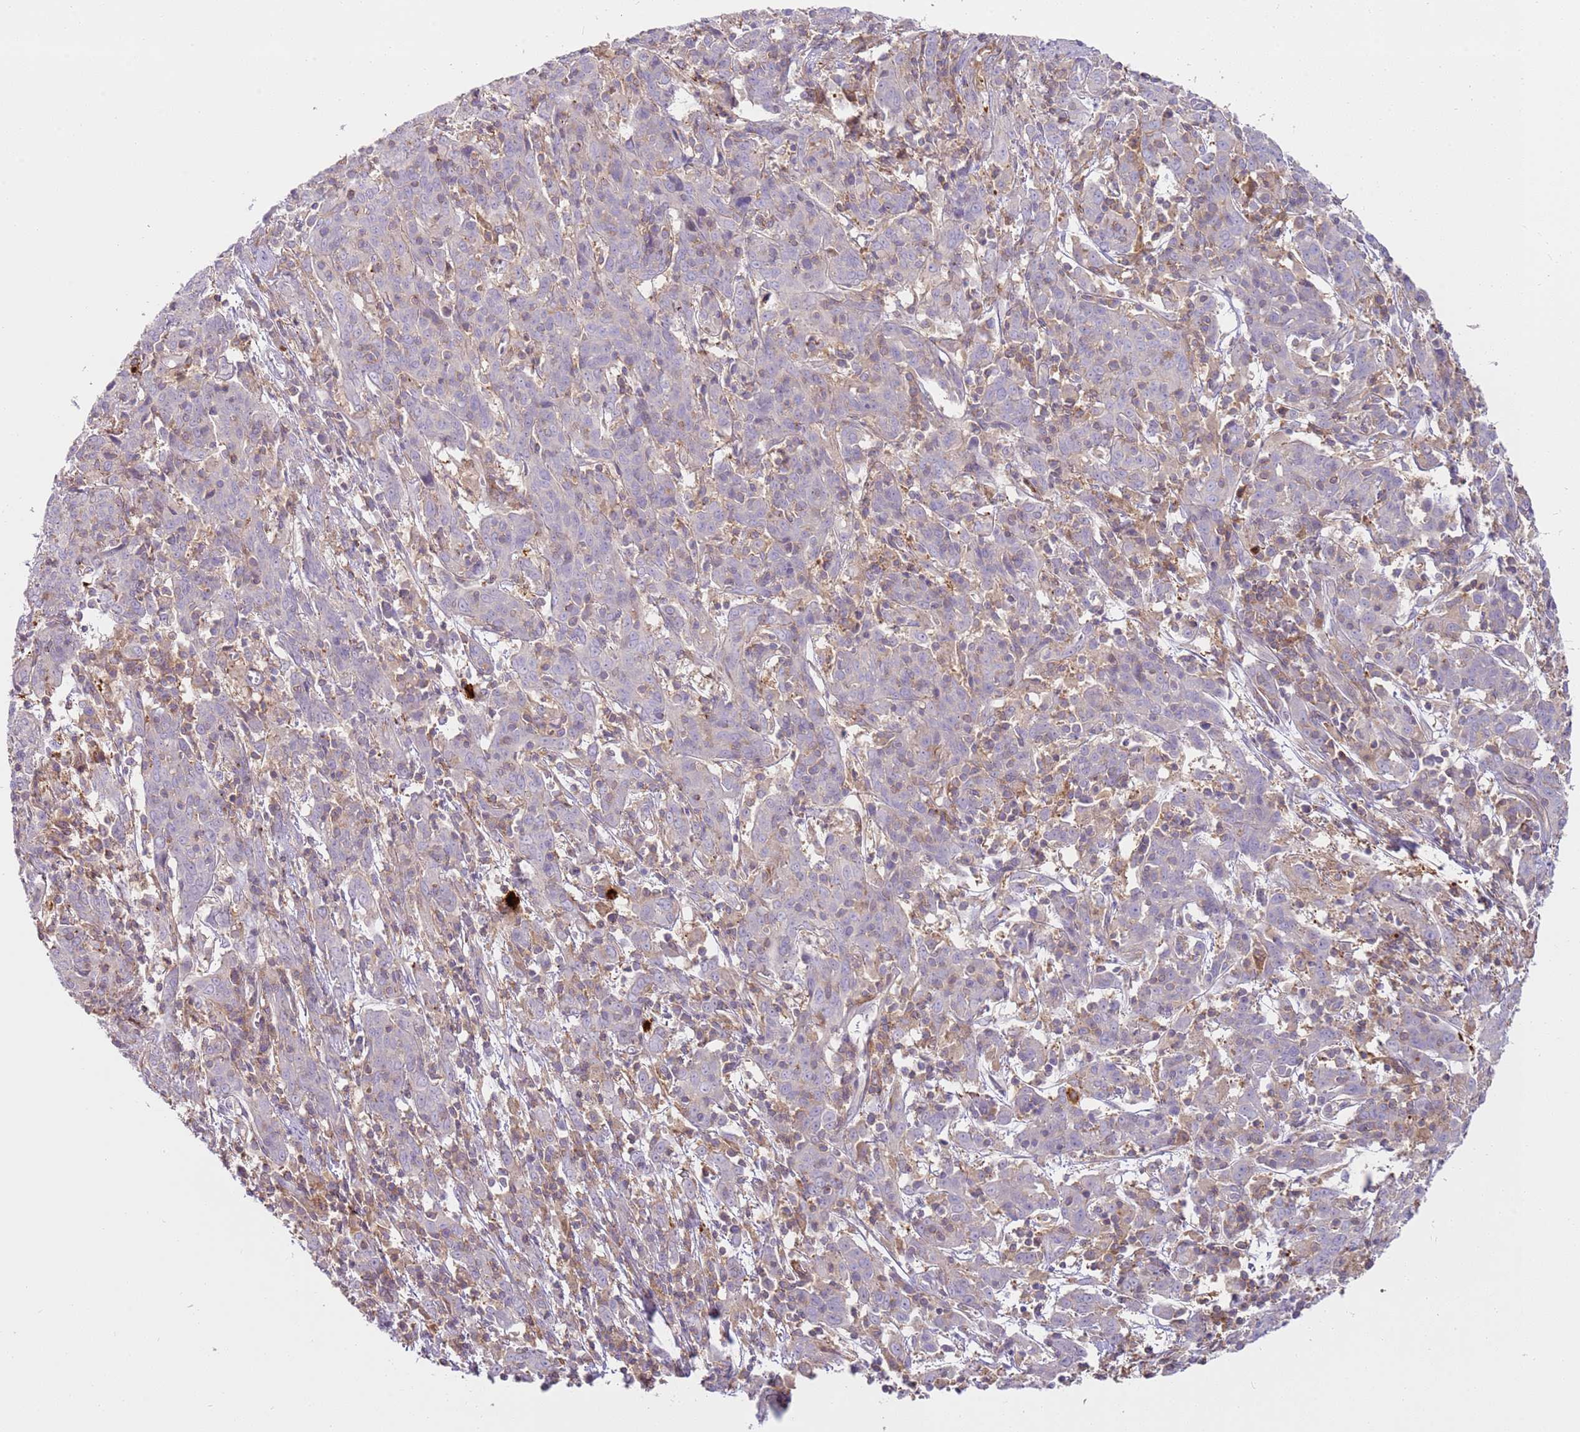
{"staining": {"intensity": "negative", "quantity": "none", "location": "none"}, "tissue": "cervical cancer", "cell_type": "Tumor cells", "image_type": "cancer", "snomed": [{"axis": "morphology", "description": "Squamous cell carcinoma, NOS"}, {"axis": "topography", "description": "Cervix"}], "caption": "Immunohistochemistry (IHC) histopathology image of neoplastic tissue: human cervical squamous cell carcinoma stained with DAB displays no significant protein staining in tumor cells.", "gene": "FPR1", "patient": {"sex": "female", "age": 67}}